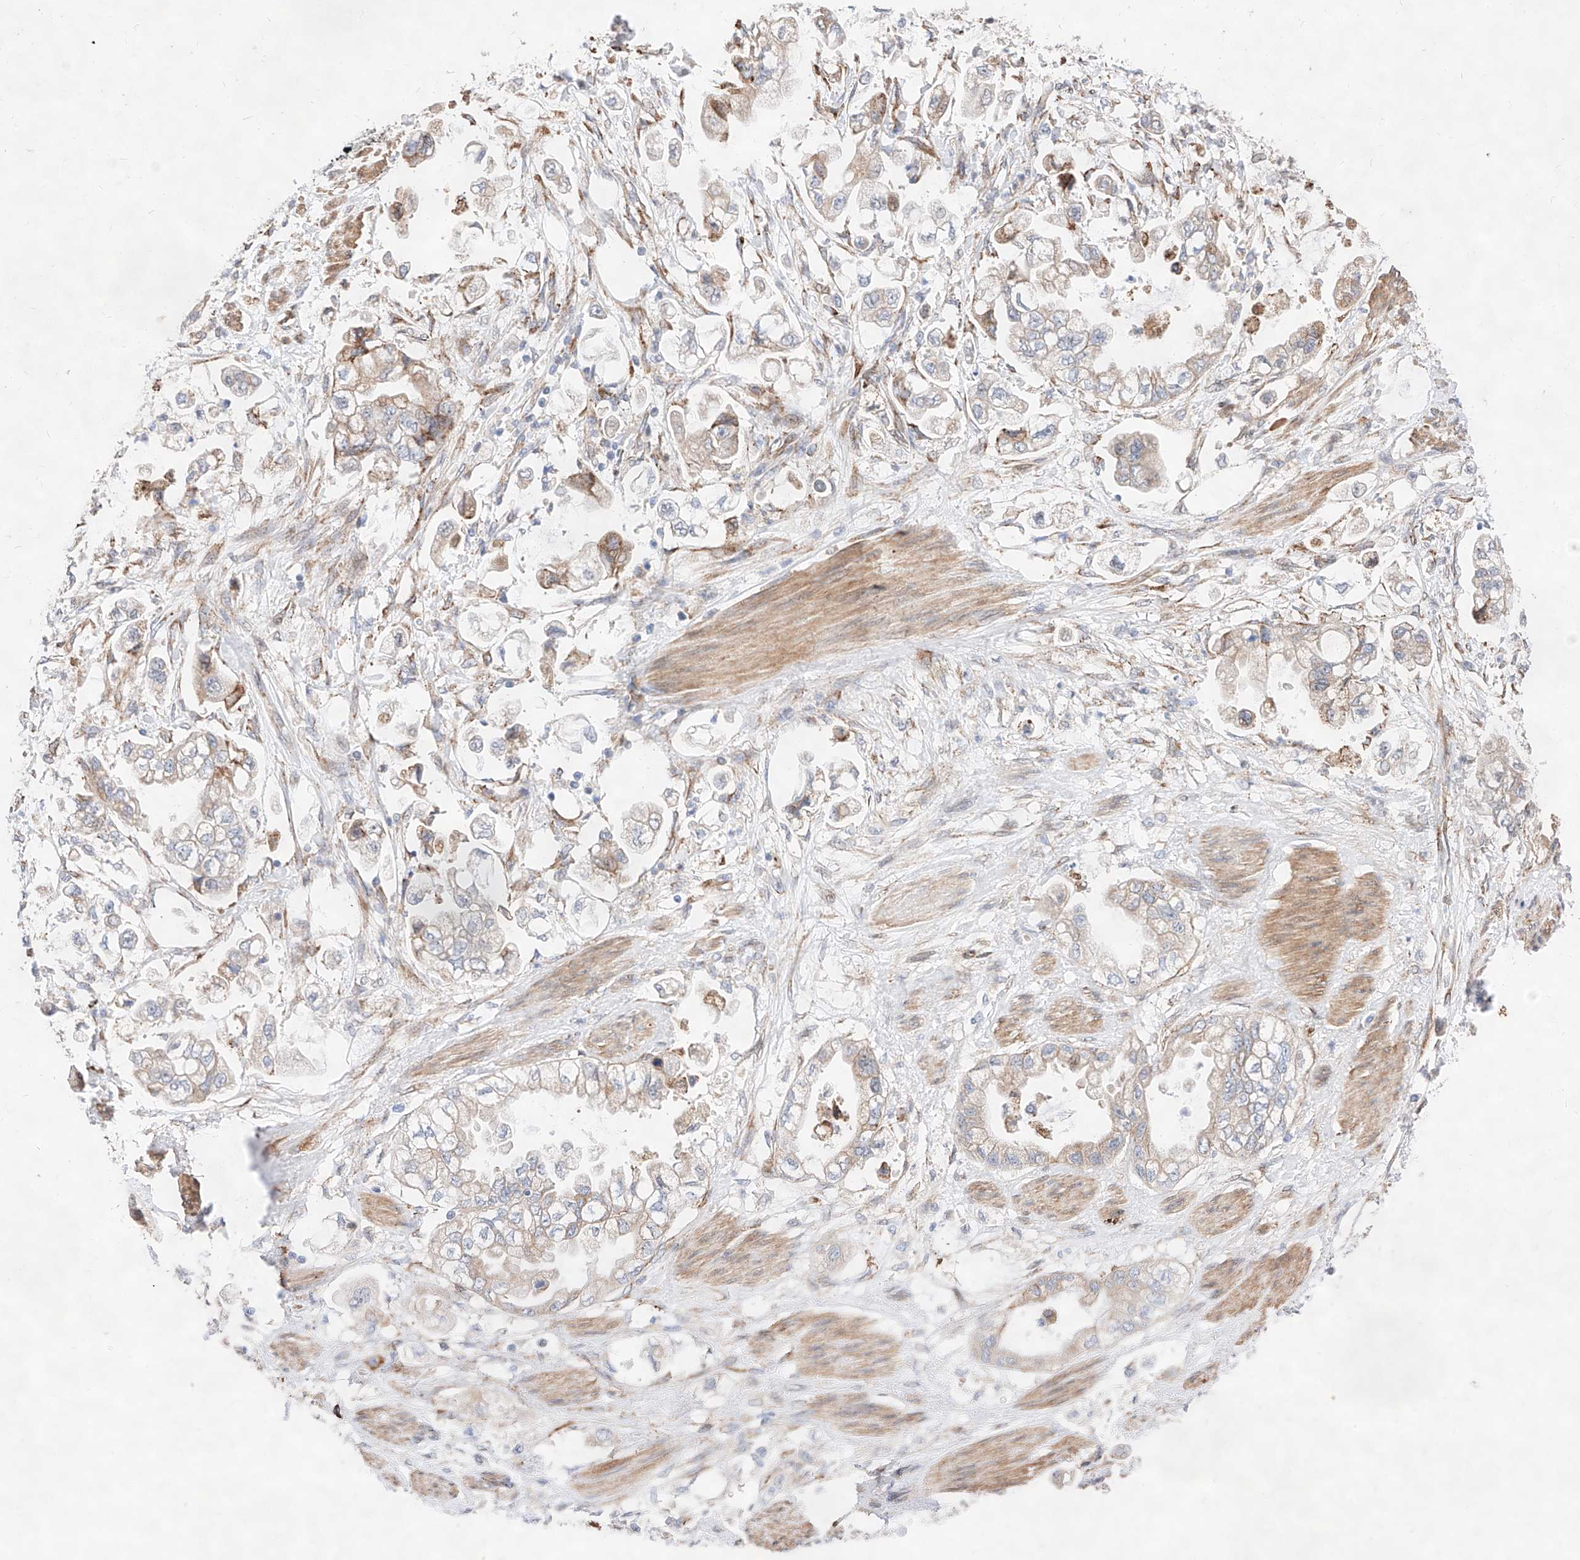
{"staining": {"intensity": "weak", "quantity": "25%-75%", "location": "cytoplasmic/membranous"}, "tissue": "stomach cancer", "cell_type": "Tumor cells", "image_type": "cancer", "snomed": [{"axis": "morphology", "description": "Adenocarcinoma, NOS"}, {"axis": "topography", "description": "Stomach"}], "caption": "Tumor cells display weak cytoplasmic/membranous staining in about 25%-75% of cells in stomach cancer (adenocarcinoma).", "gene": "ATP9B", "patient": {"sex": "male", "age": 62}}